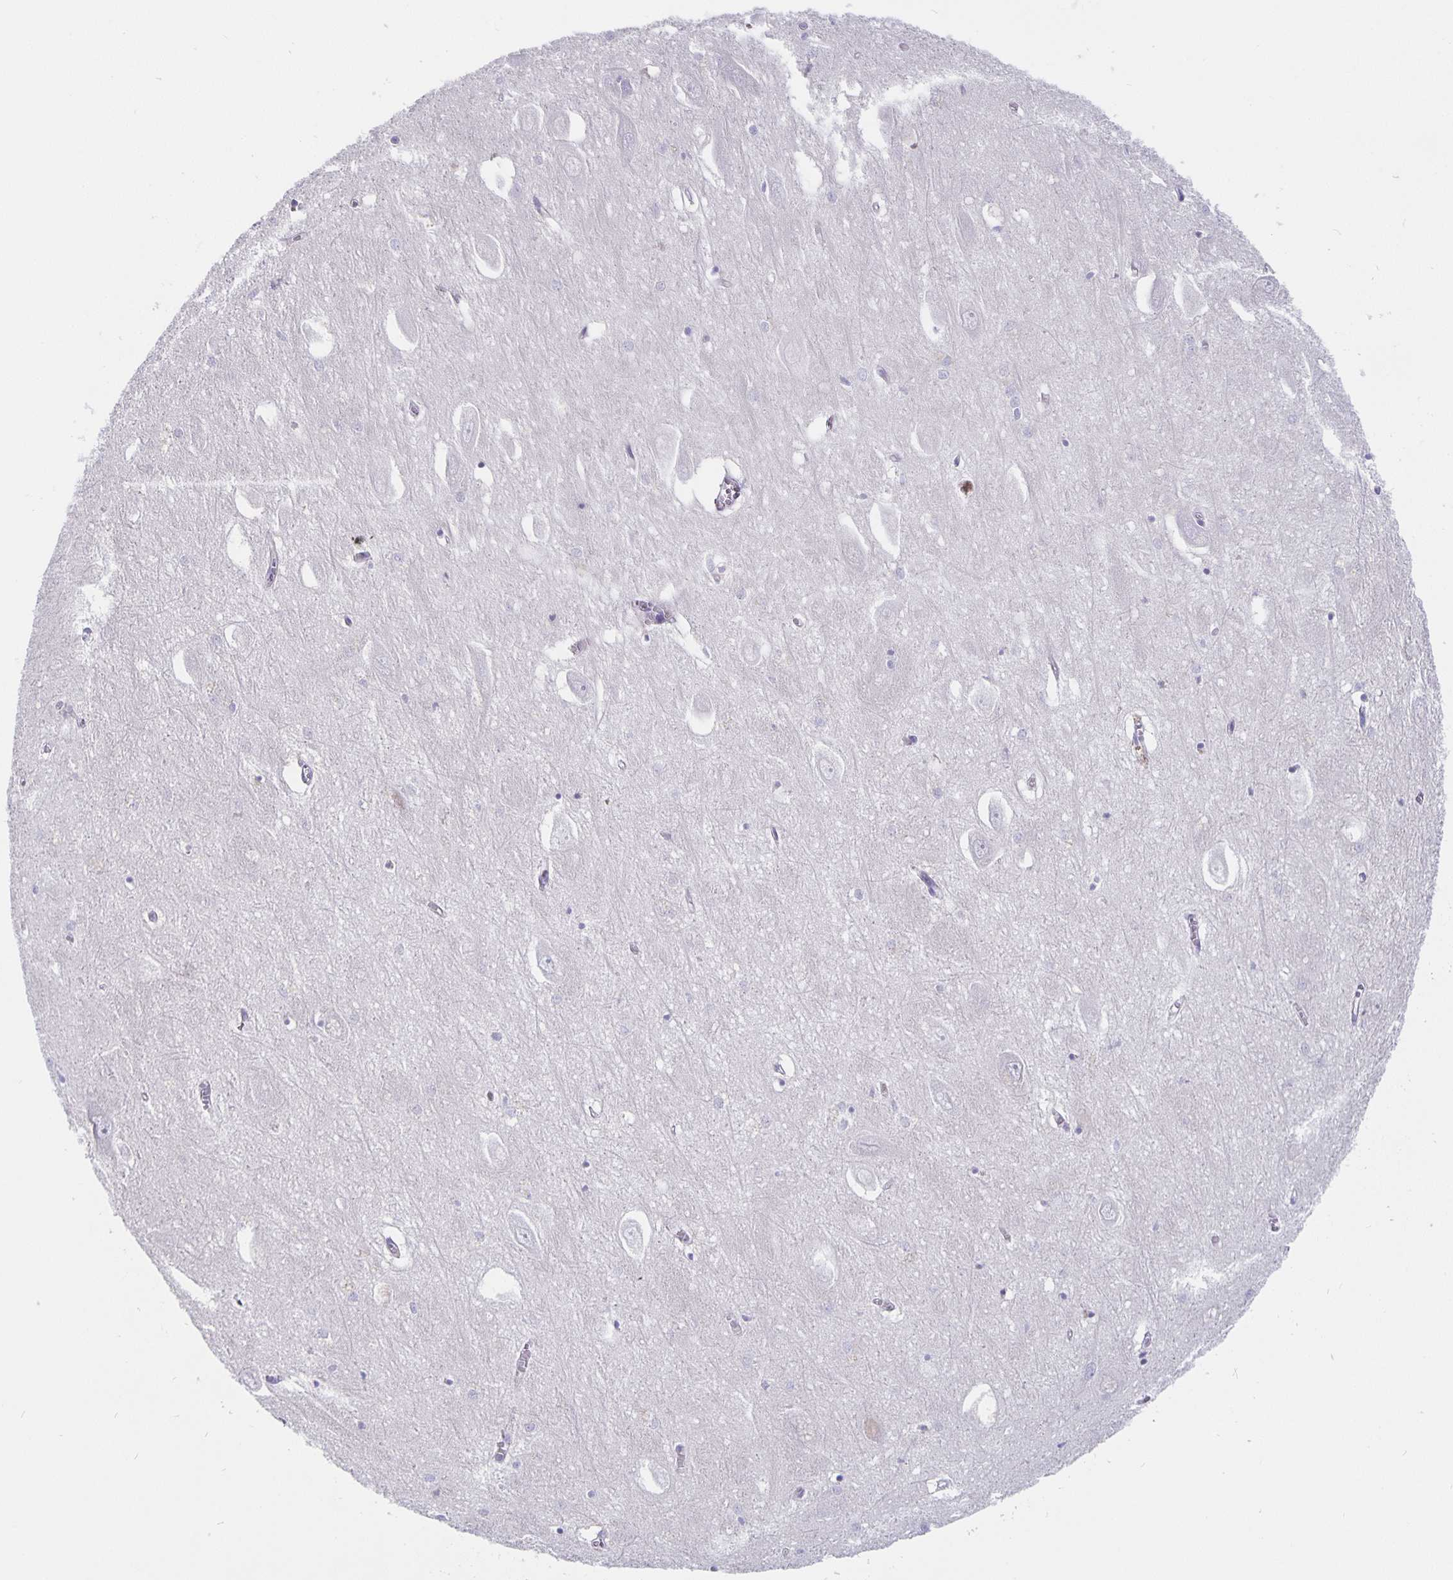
{"staining": {"intensity": "negative", "quantity": "none", "location": "none"}, "tissue": "hippocampus", "cell_type": "Glial cells", "image_type": "normal", "snomed": [{"axis": "morphology", "description": "Normal tissue, NOS"}, {"axis": "topography", "description": "Hippocampus"}], "caption": "Immunohistochemistry (IHC) micrograph of benign hippocampus: hippocampus stained with DAB (3,3'-diaminobenzidine) exhibits no significant protein positivity in glial cells.", "gene": "CFAP74", "patient": {"sex": "female", "age": 64}}